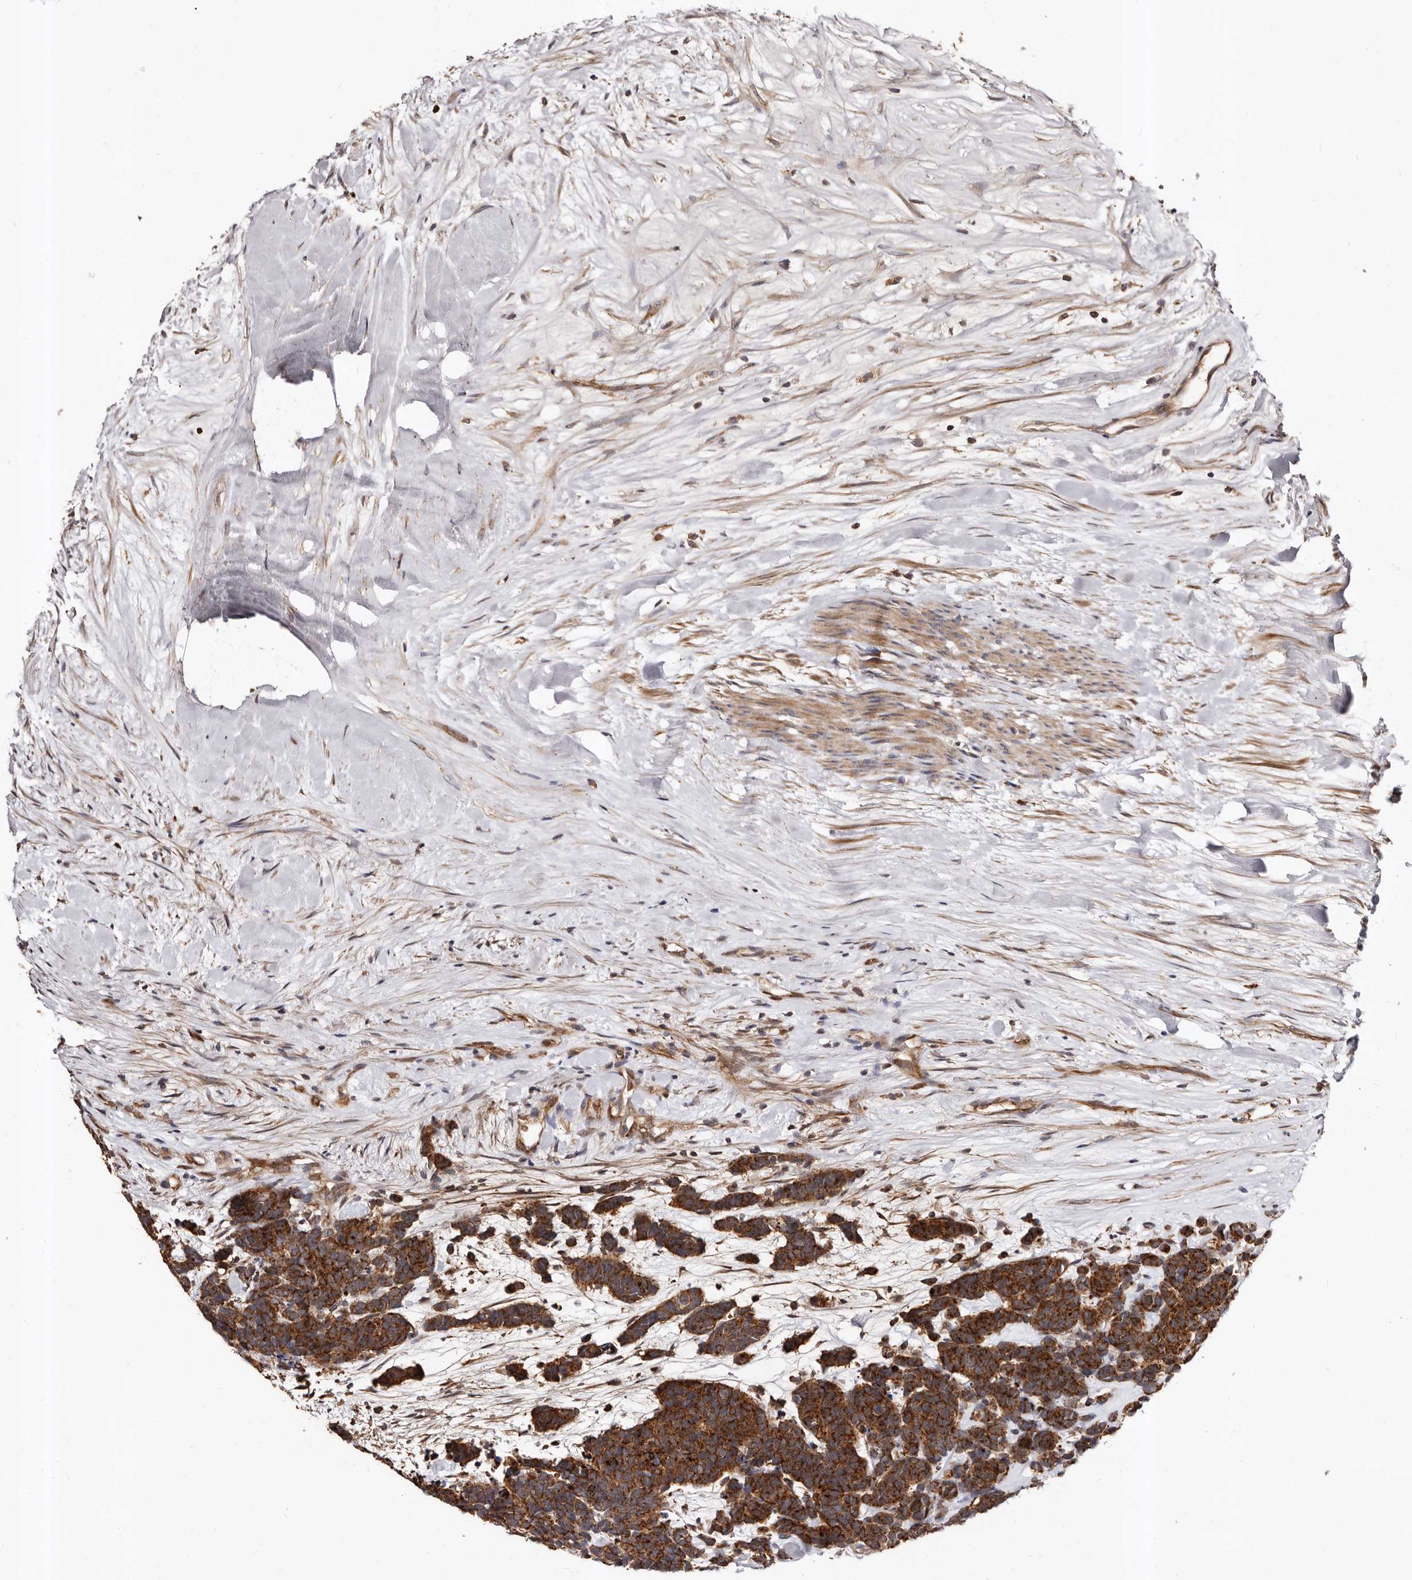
{"staining": {"intensity": "strong", "quantity": ">75%", "location": "cytoplasmic/membranous"}, "tissue": "carcinoid", "cell_type": "Tumor cells", "image_type": "cancer", "snomed": [{"axis": "morphology", "description": "Carcinoma, NOS"}, {"axis": "morphology", "description": "Carcinoid, malignant, NOS"}, {"axis": "topography", "description": "Urinary bladder"}], "caption": "Human carcinoma stained with a brown dye exhibits strong cytoplasmic/membranous positive positivity in about >75% of tumor cells.", "gene": "BAX", "patient": {"sex": "male", "age": 57}}